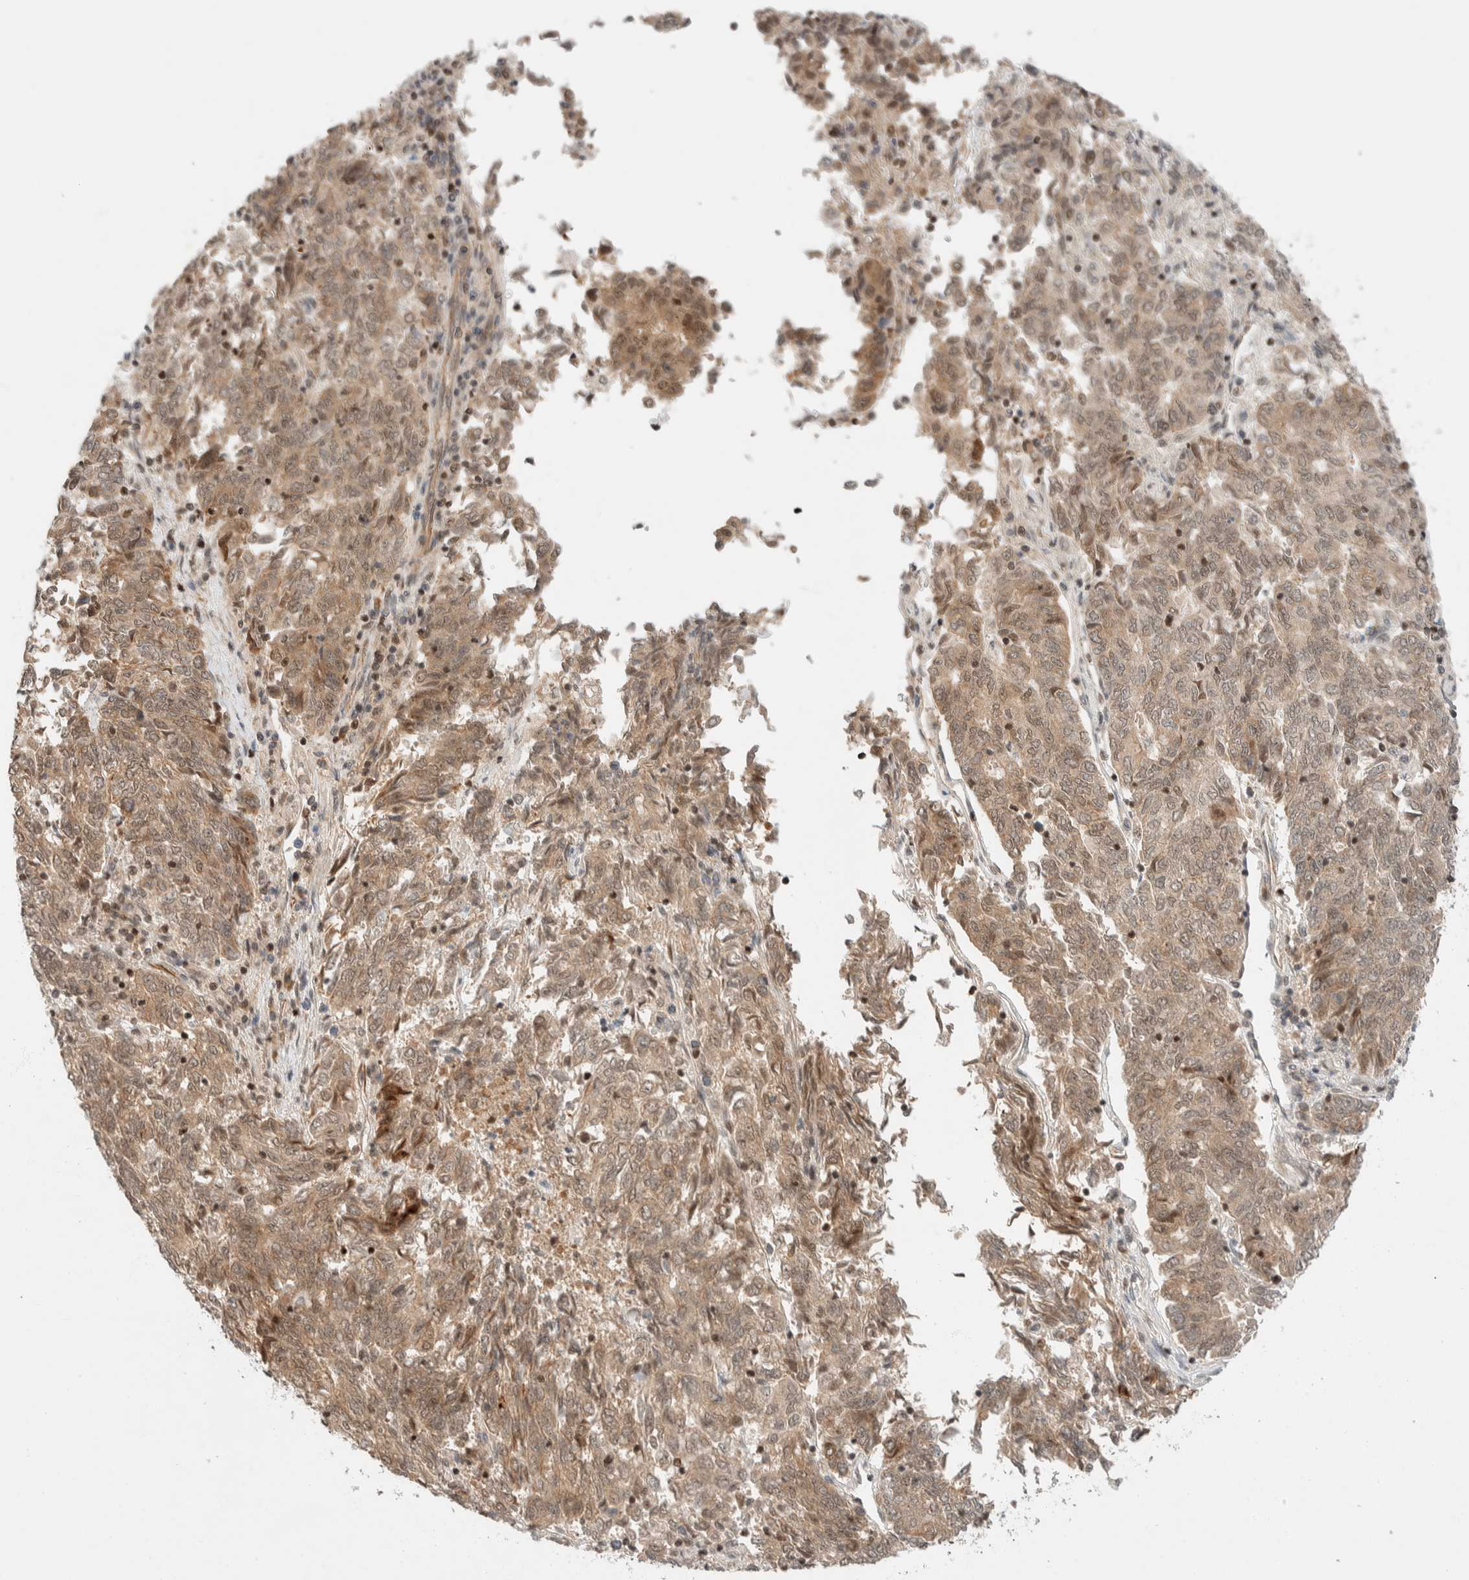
{"staining": {"intensity": "weak", "quantity": ">75%", "location": "cytoplasmic/membranous"}, "tissue": "endometrial cancer", "cell_type": "Tumor cells", "image_type": "cancer", "snomed": [{"axis": "morphology", "description": "Adenocarcinoma, NOS"}, {"axis": "topography", "description": "Endometrium"}], "caption": "Immunohistochemical staining of endometrial adenocarcinoma demonstrates low levels of weak cytoplasmic/membranous protein expression in about >75% of tumor cells.", "gene": "C8orf76", "patient": {"sex": "female", "age": 80}}